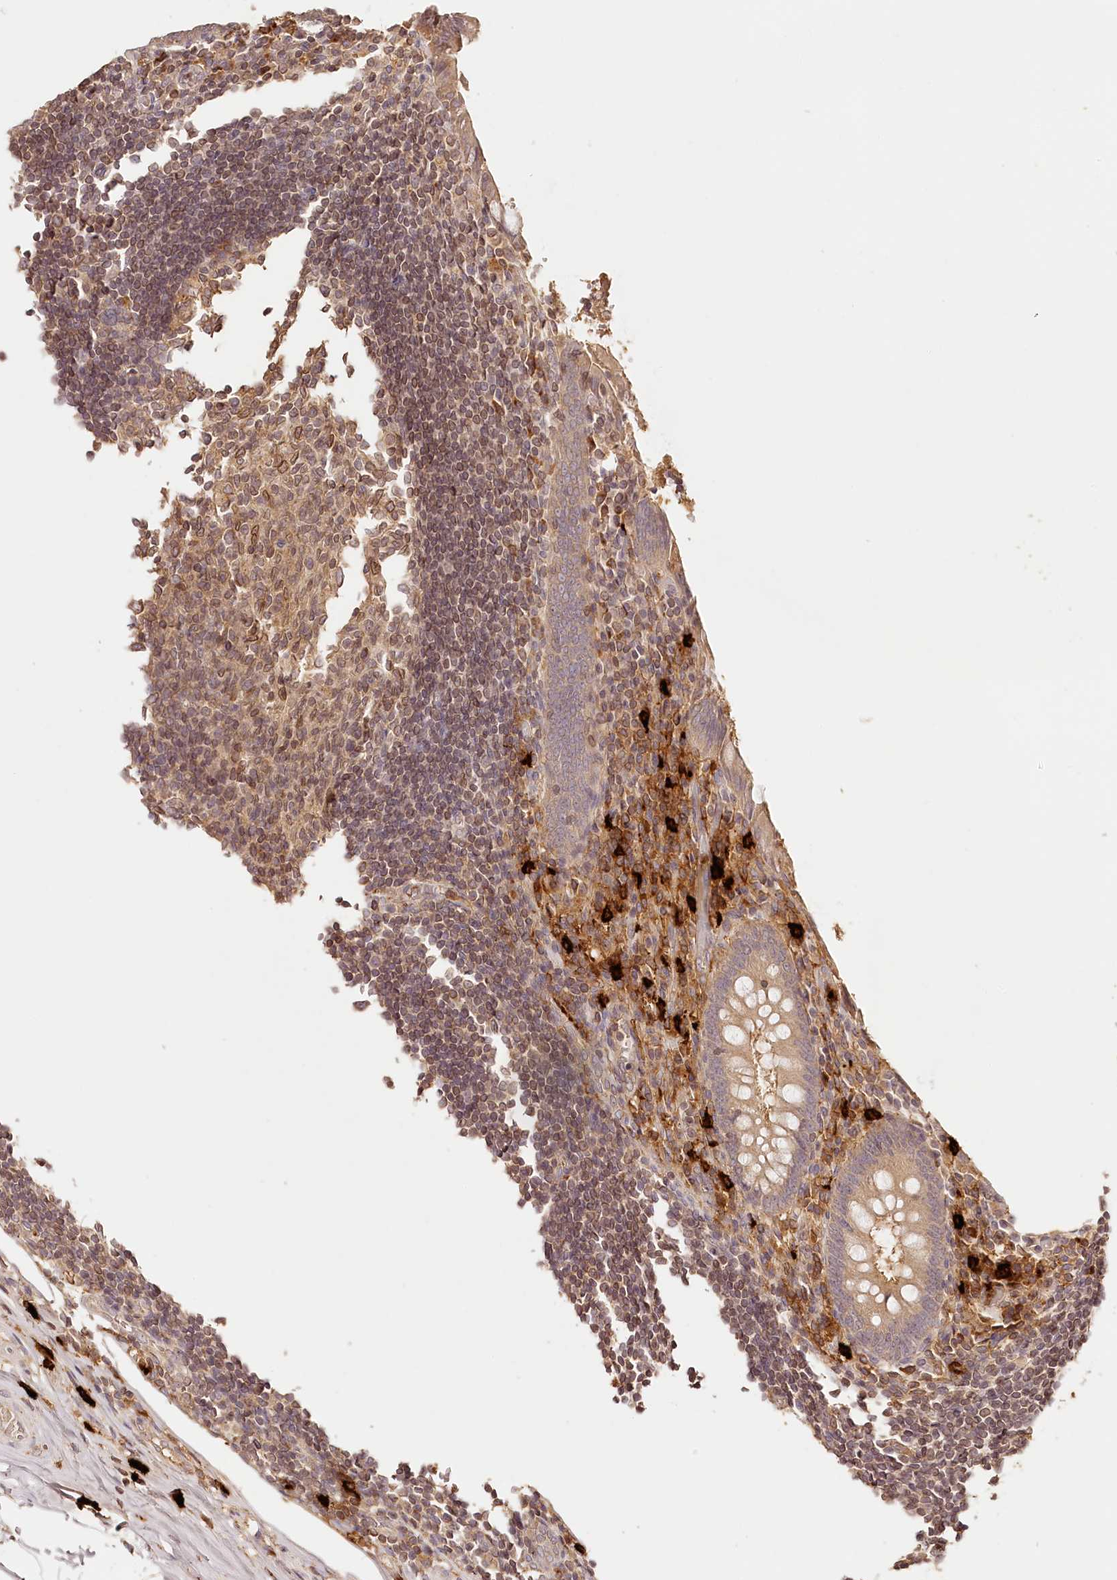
{"staining": {"intensity": "moderate", "quantity": ">75%", "location": "cytoplasmic/membranous"}, "tissue": "appendix", "cell_type": "Glandular cells", "image_type": "normal", "snomed": [{"axis": "morphology", "description": "Normal tissue, NOS"}, {"axis": "topography", "description": "Appendix"}], "caption": "Immunohistochemistry (IHC) micrograph of unremarkable appendix: human appendix stained using immunohistochemistry reveals medium levels of moderate protein expression localized specifically in the cytoplasmic/membranous of glandular cells, appearing as a cytoplasmic/membranous brown color.", "gene": "SYNGR1", "patient": {"sex": "female", "age": 17}}